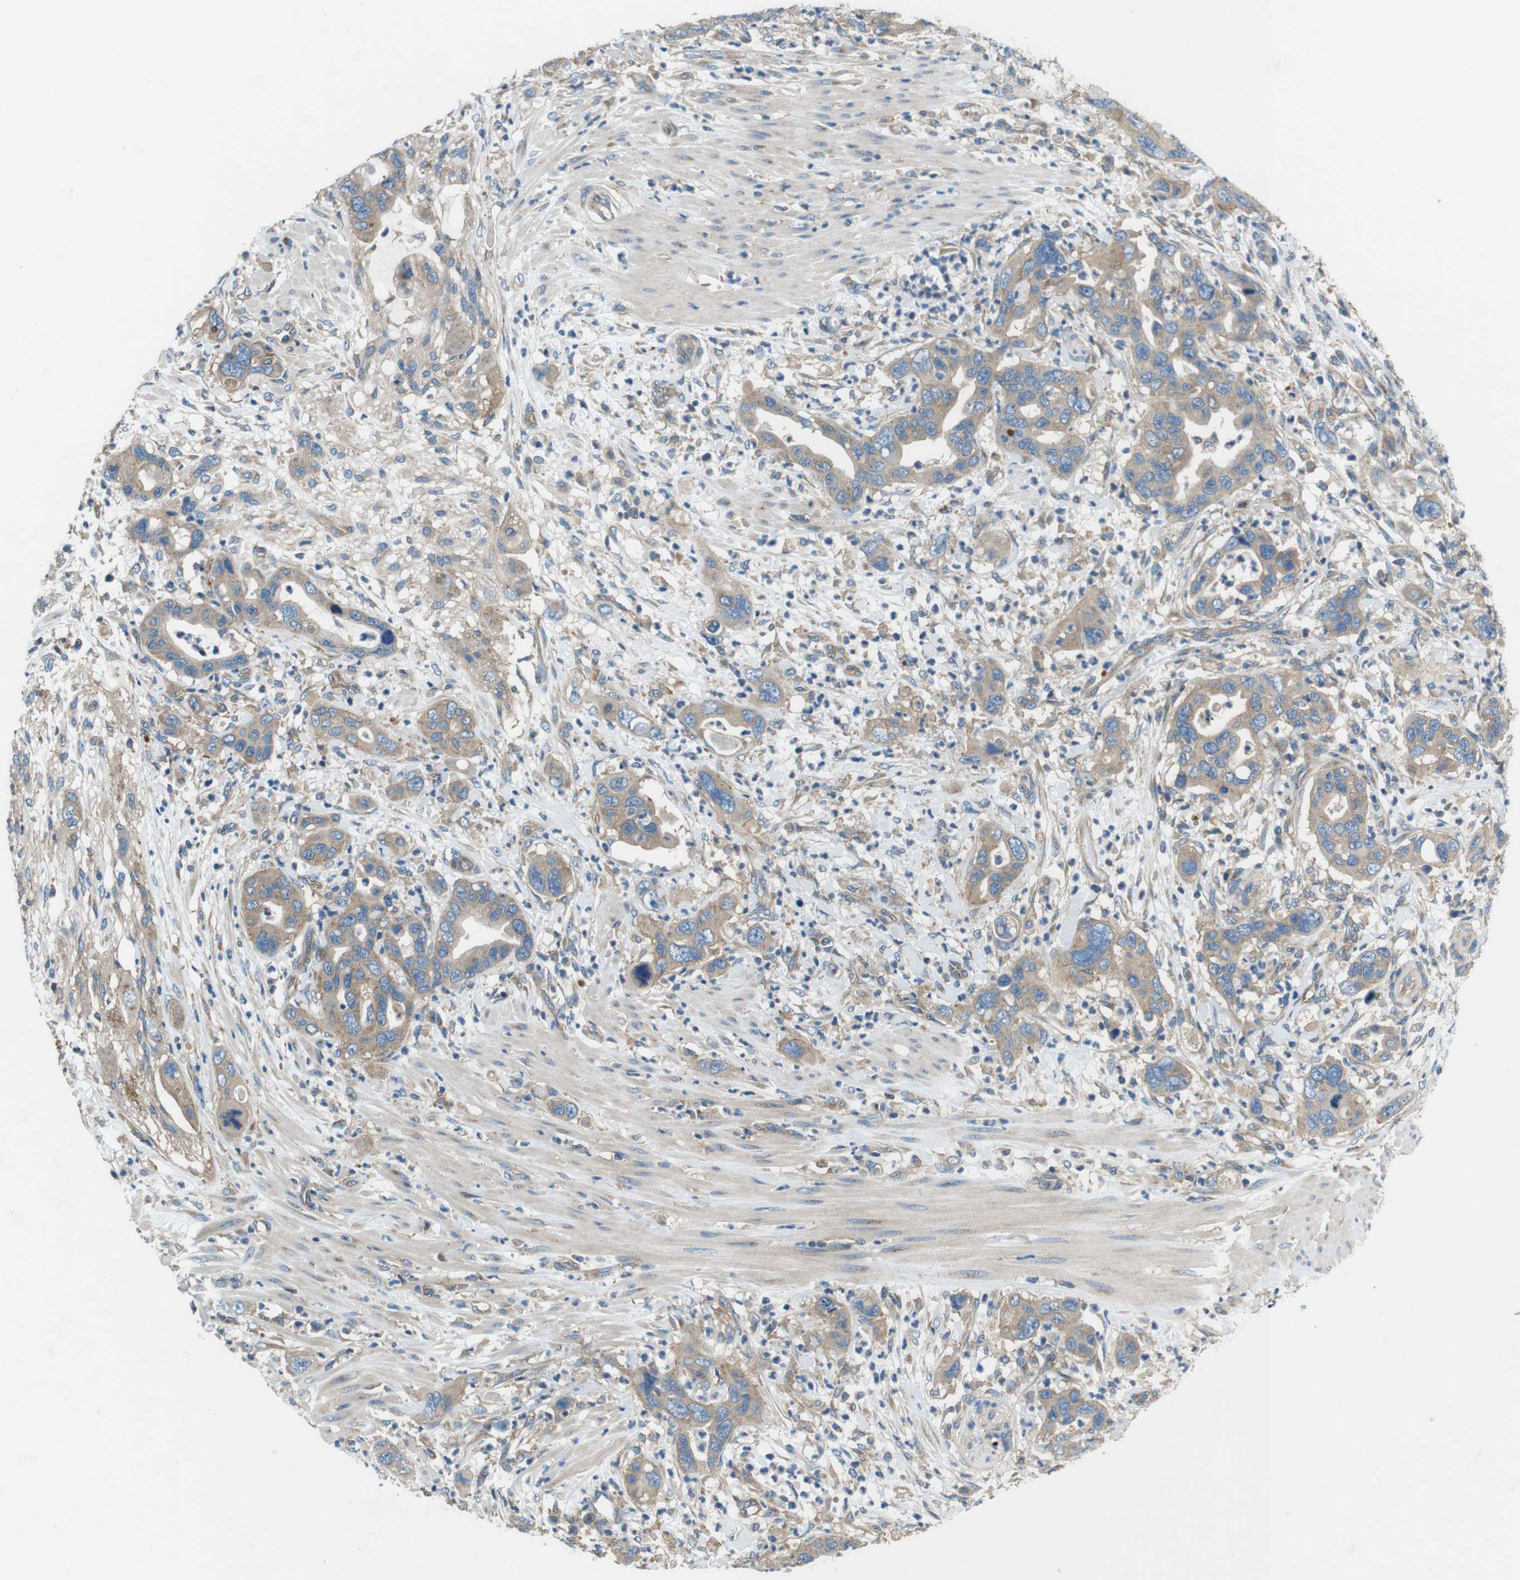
{"staining": {"intensity": "moderate", "quantity": ">75%", "location": "cytoplasmic/membranous"}, "tissue": "pancreatic cancer", "cell_type": "Tumor cells", "image_type": "cancer", "snomed": [{"axis": "morphology", "description": "Adenocarcinoma, NOS"}, {"axis": "topography", "description": "Pancreas"}], "caption": "Pancreatic cancer (adenocarcinoma) stained with immunohistochemistry displays moderate cytoplasmic/membranous expression in about >75% of tumor cells.", "gene": "DENND4C", "patient": {"sex": "female", "age": 71}}